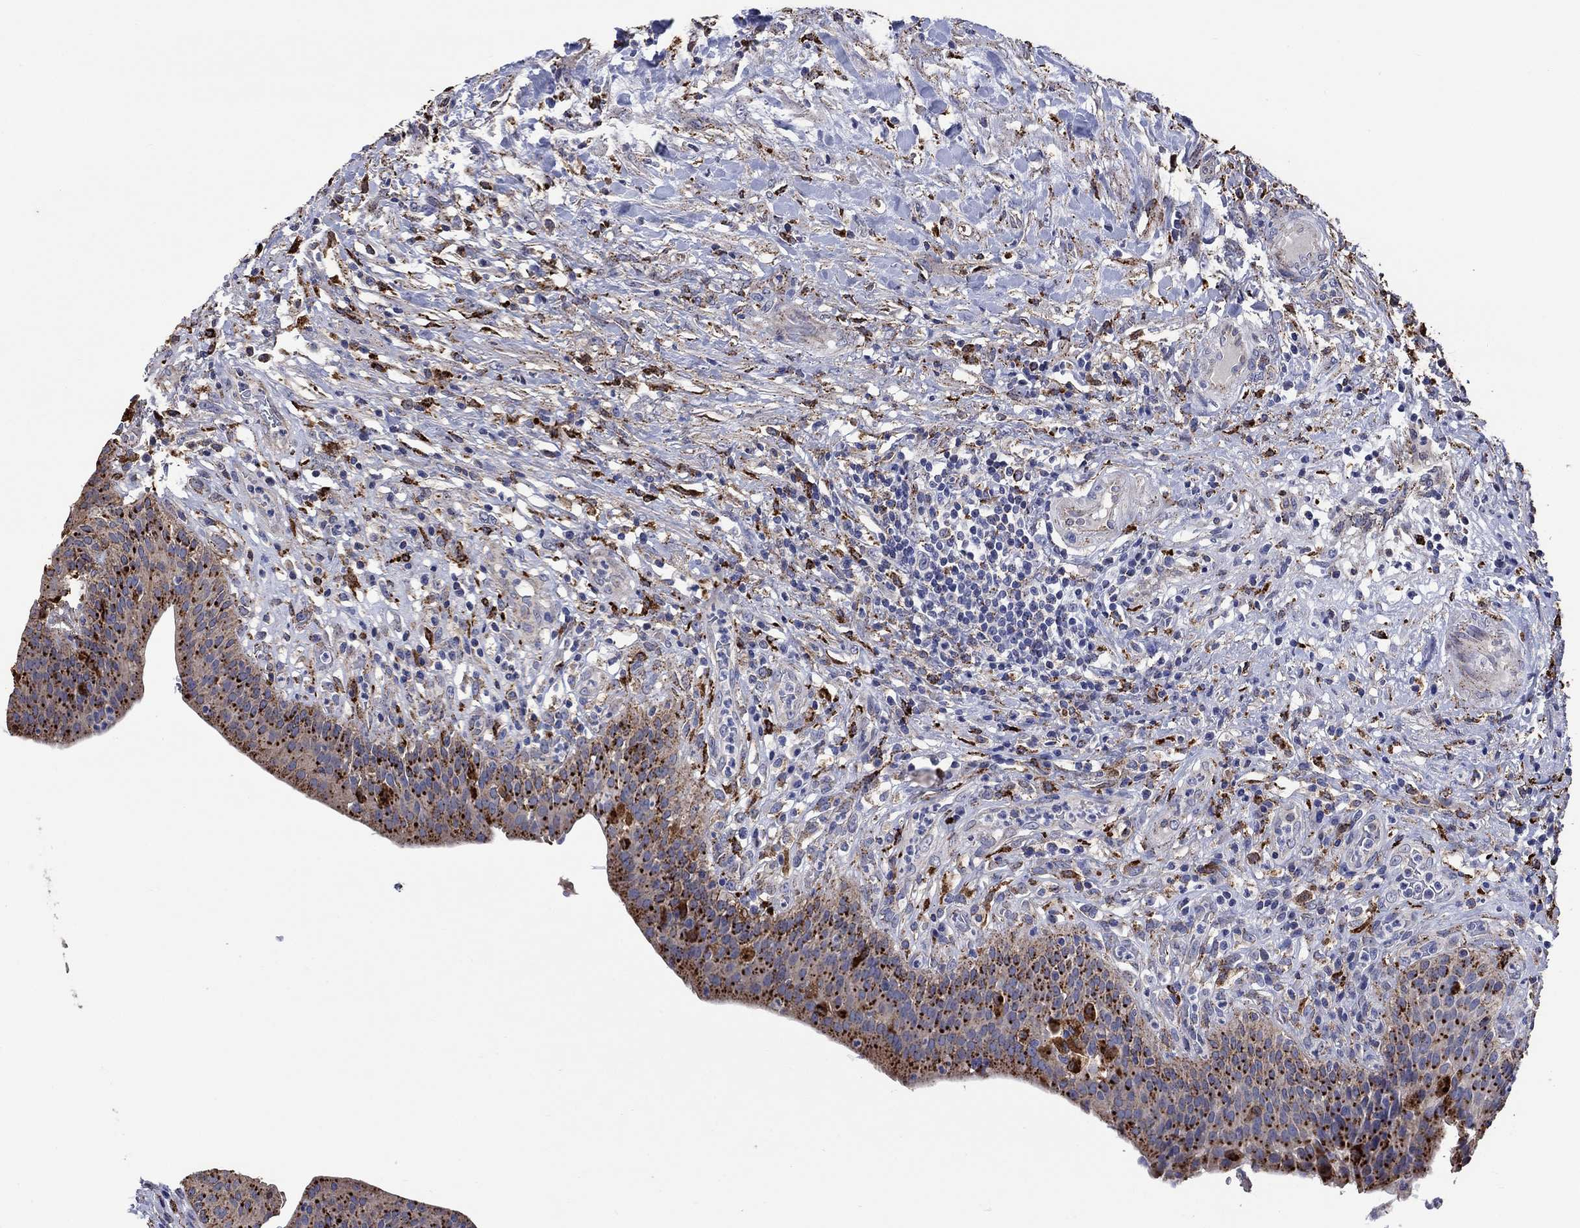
{"staining": {"intensity": "strong", "quantity": ">75%", "location": "cytoplasmic/membranous"}, "tissue": "urinary bladder", "cell_type": "Urothelial cells", "image_type": "normal", "snomed": [{"axis": "morphology", "description": "Normal tissue, NOS"}, {"axis": "topography", "description": "Urinary bladder"}], "caption": "Immunohistochemical staining of normal human urinary bladder demonstrates strong cytoplasmic/membranous protein positivity in approximately >75% of urothelial cells. (Brightfield microscopy of DAB IHC at high magnification).", "gene": "CTSB", "patient": {"sex": "male", "age": 66}}